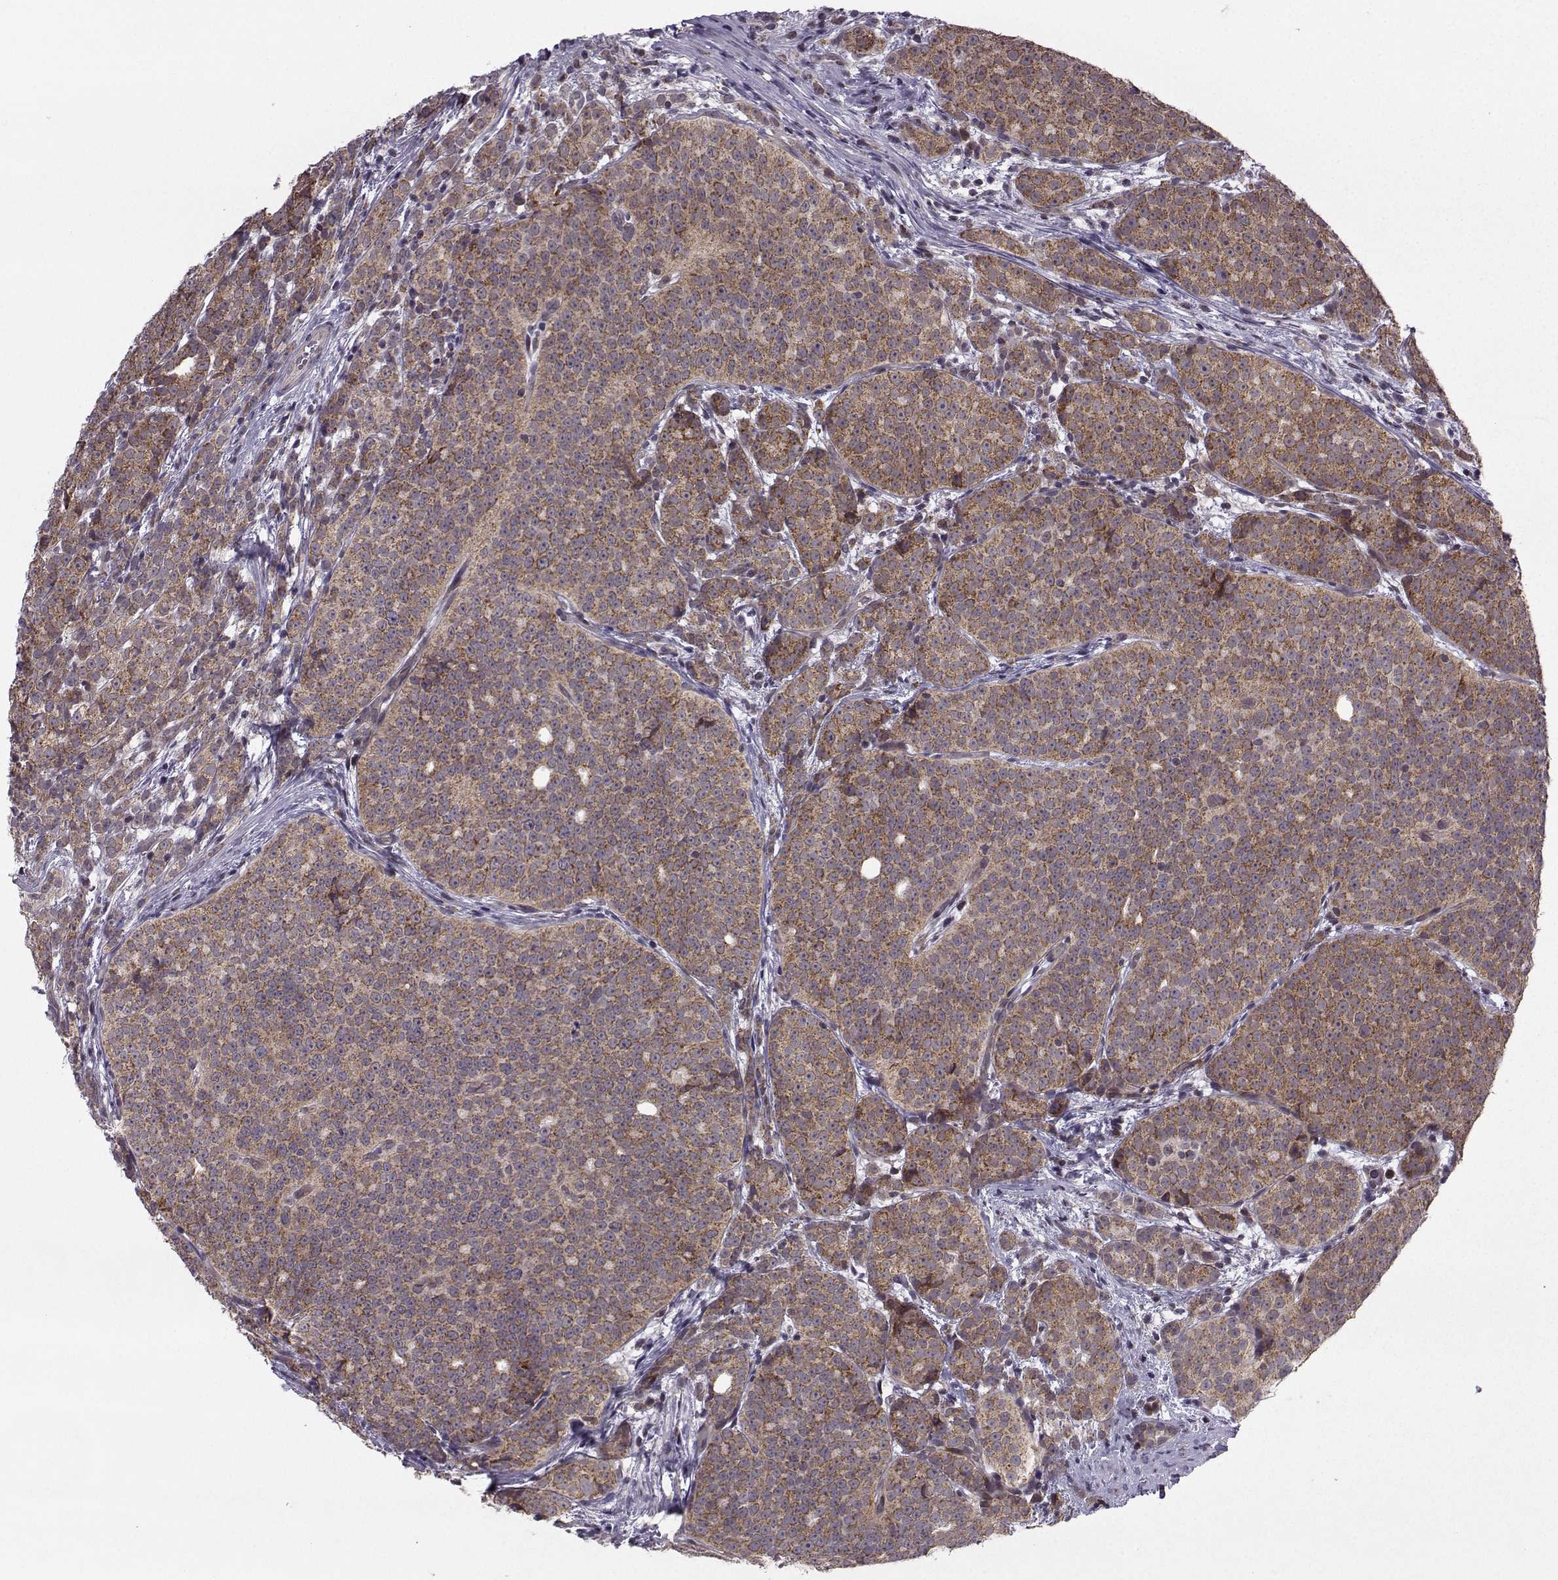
{"staining": {"intensity": "moderate", "quantity": ">75%", "location": "cytoplasmic/membranous"}, "tissue": "prostate cancer", "cell_type": "Tumor cells", "image_type": "cancer", "snomed": [{"axis": "morphology", "description": "Adenocarcinoma, High grade"}, {"axis": "topography", "description": "Prostate"}], "caption": "About >75% of tumor cells in prostate cancer show moderate cytoplasmic/membranous protein expression as visualized by brown immunohistochemical staining.", "gene": "NECAB3", "patient": {"sex": "male", "age": 53}}